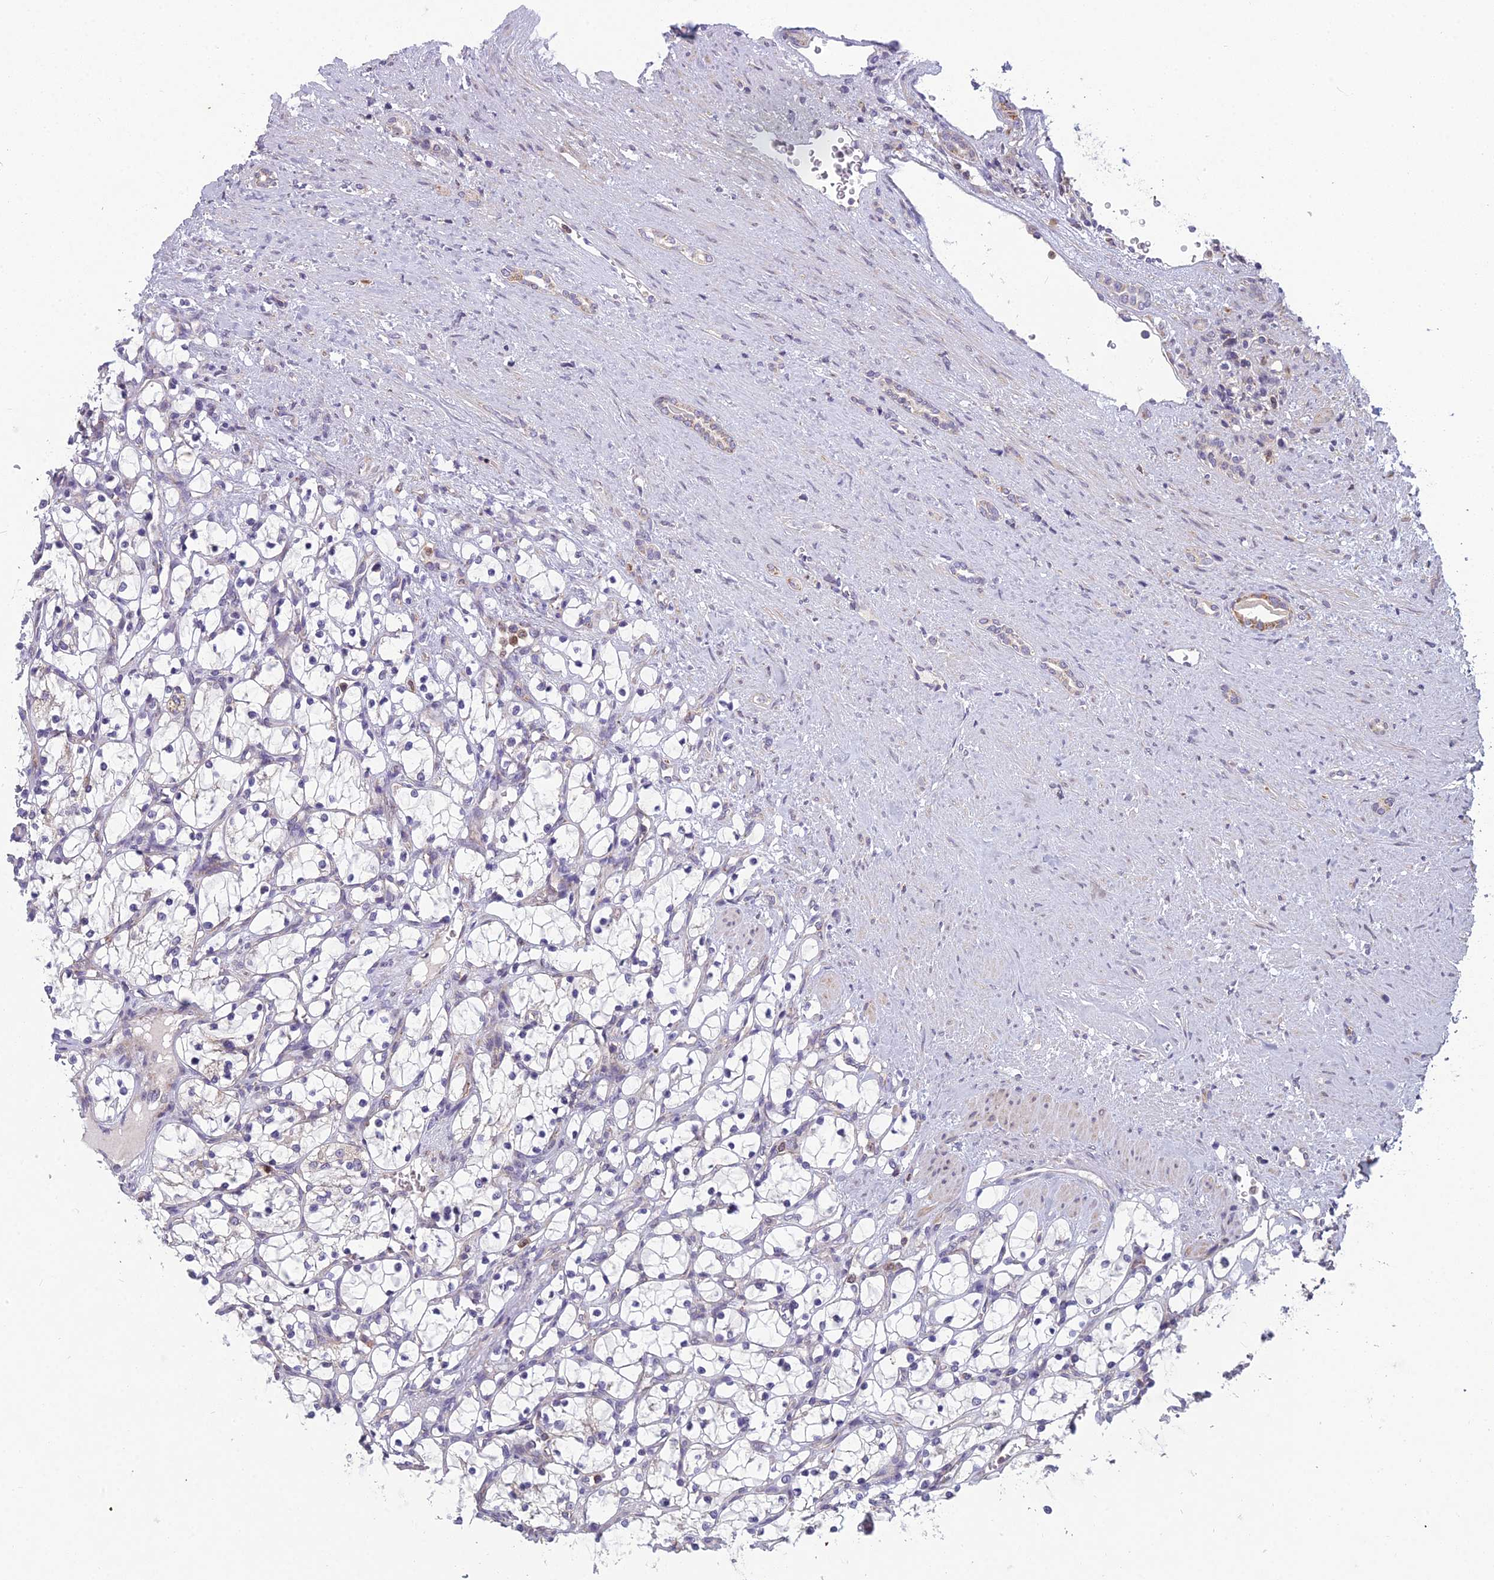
{"staining": {"intensity": "negative", "quantity": "none", "location": "none"}, "tissue": "renal cancer", "cell_type": "Tumor cells", "image_type": "cancer", "snomed": [{"axis": "morphology", "description": "Adenocarcinoma, NOS"}, {"axis": "topography", "description": "Kidney"}], "caption": "High magnification brightfield microscopy of renal cancer stained with DAB (brown) and counterstained with hematoxylin (blue): tumor cells show no significant positivity.", "gene": "ENSG00000188897", "patient": {"sex": "female", "age": 69}}